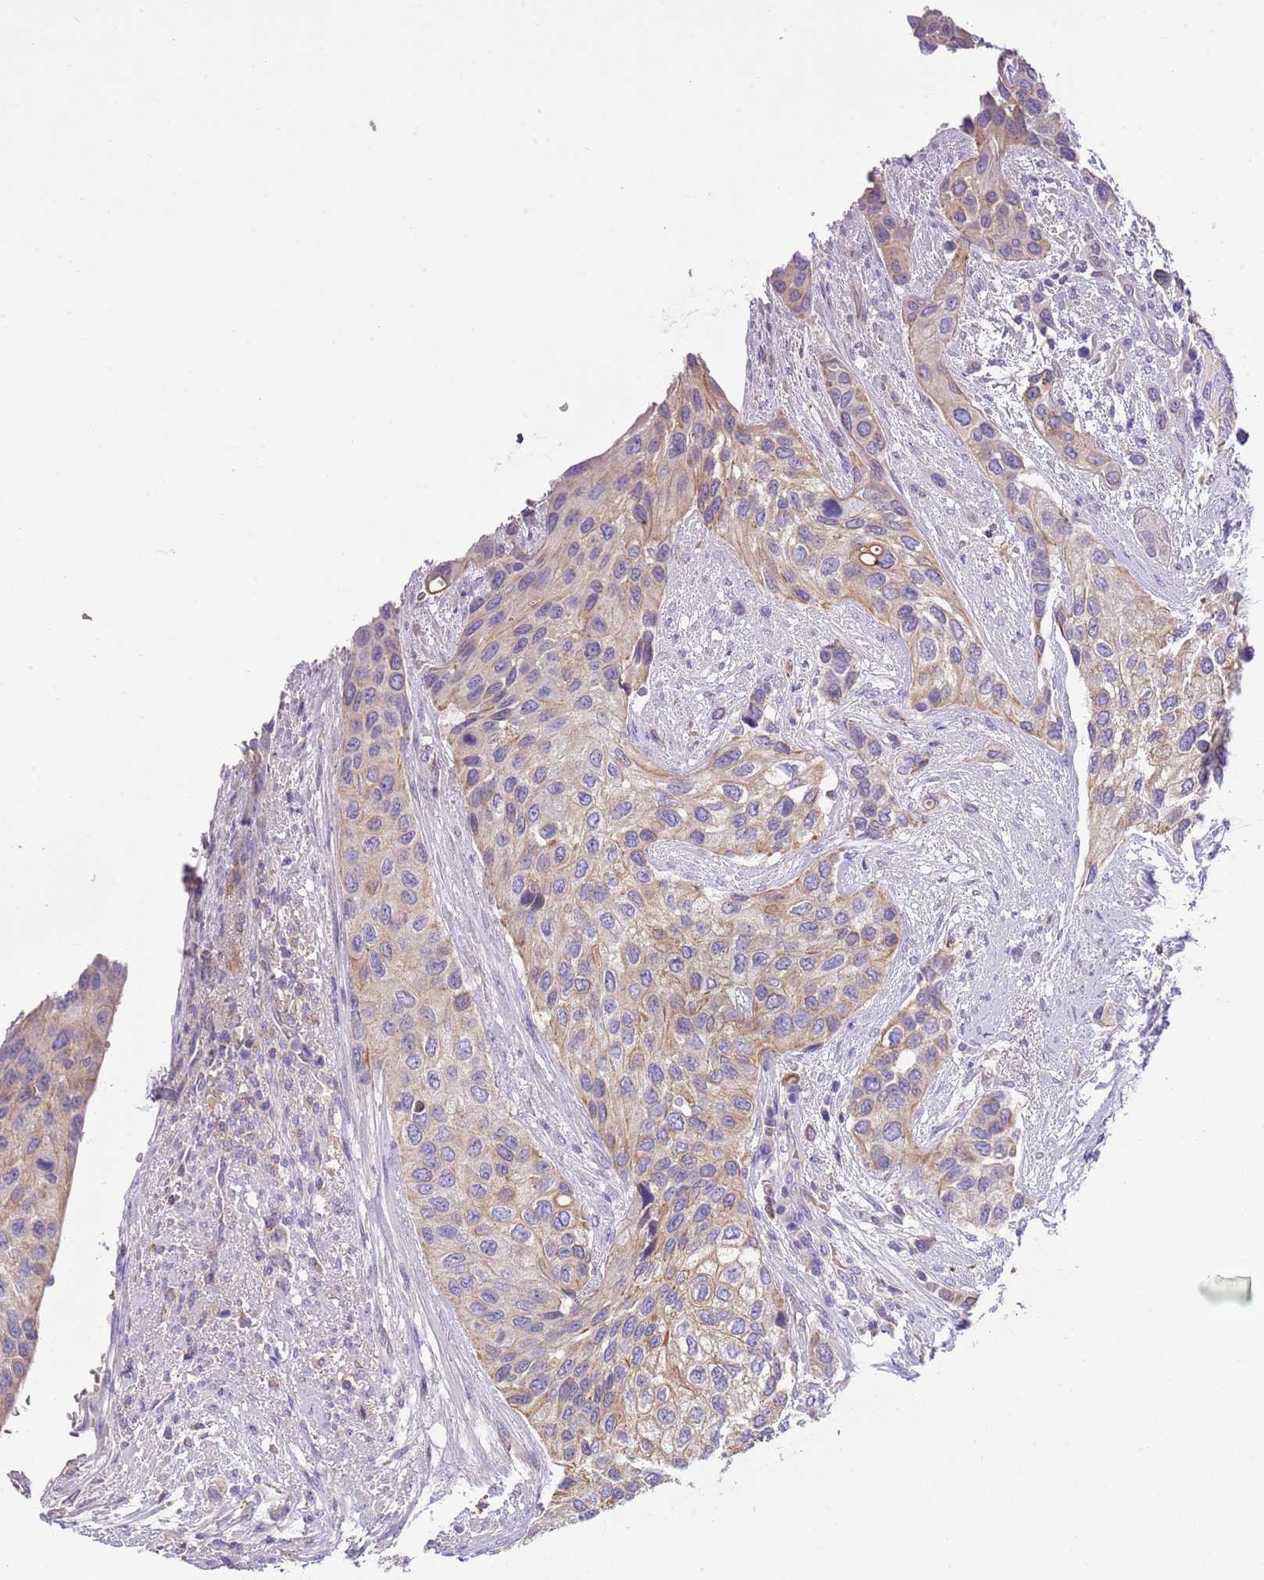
{"staining": {"intensity": "weak", "quantity": "25%-75%", "location": "cytoplasmic/membranous"}, "tissue": "urothelial cancer", "cell_type": "Tumor cells", "image_type": "cancer", "snomed": [{"axis": "morphology", "description": "Normal tissue, NOS"}, {"axis": "morphology", "description": "Urothelial carcinoma, High grade"}, {"axis": "topography", "description": "Vascular tissue"}, {"axis": "topography", "description": "Urinary bladder"}], "caption": "Protein staining displays weak cytoplasmic/membranous staining in approximately 25%-75% of tumor cells in high-grade urothelial carcinoma.", "gene": "HES3", "patient": {"sex": "female", "age": 56}}